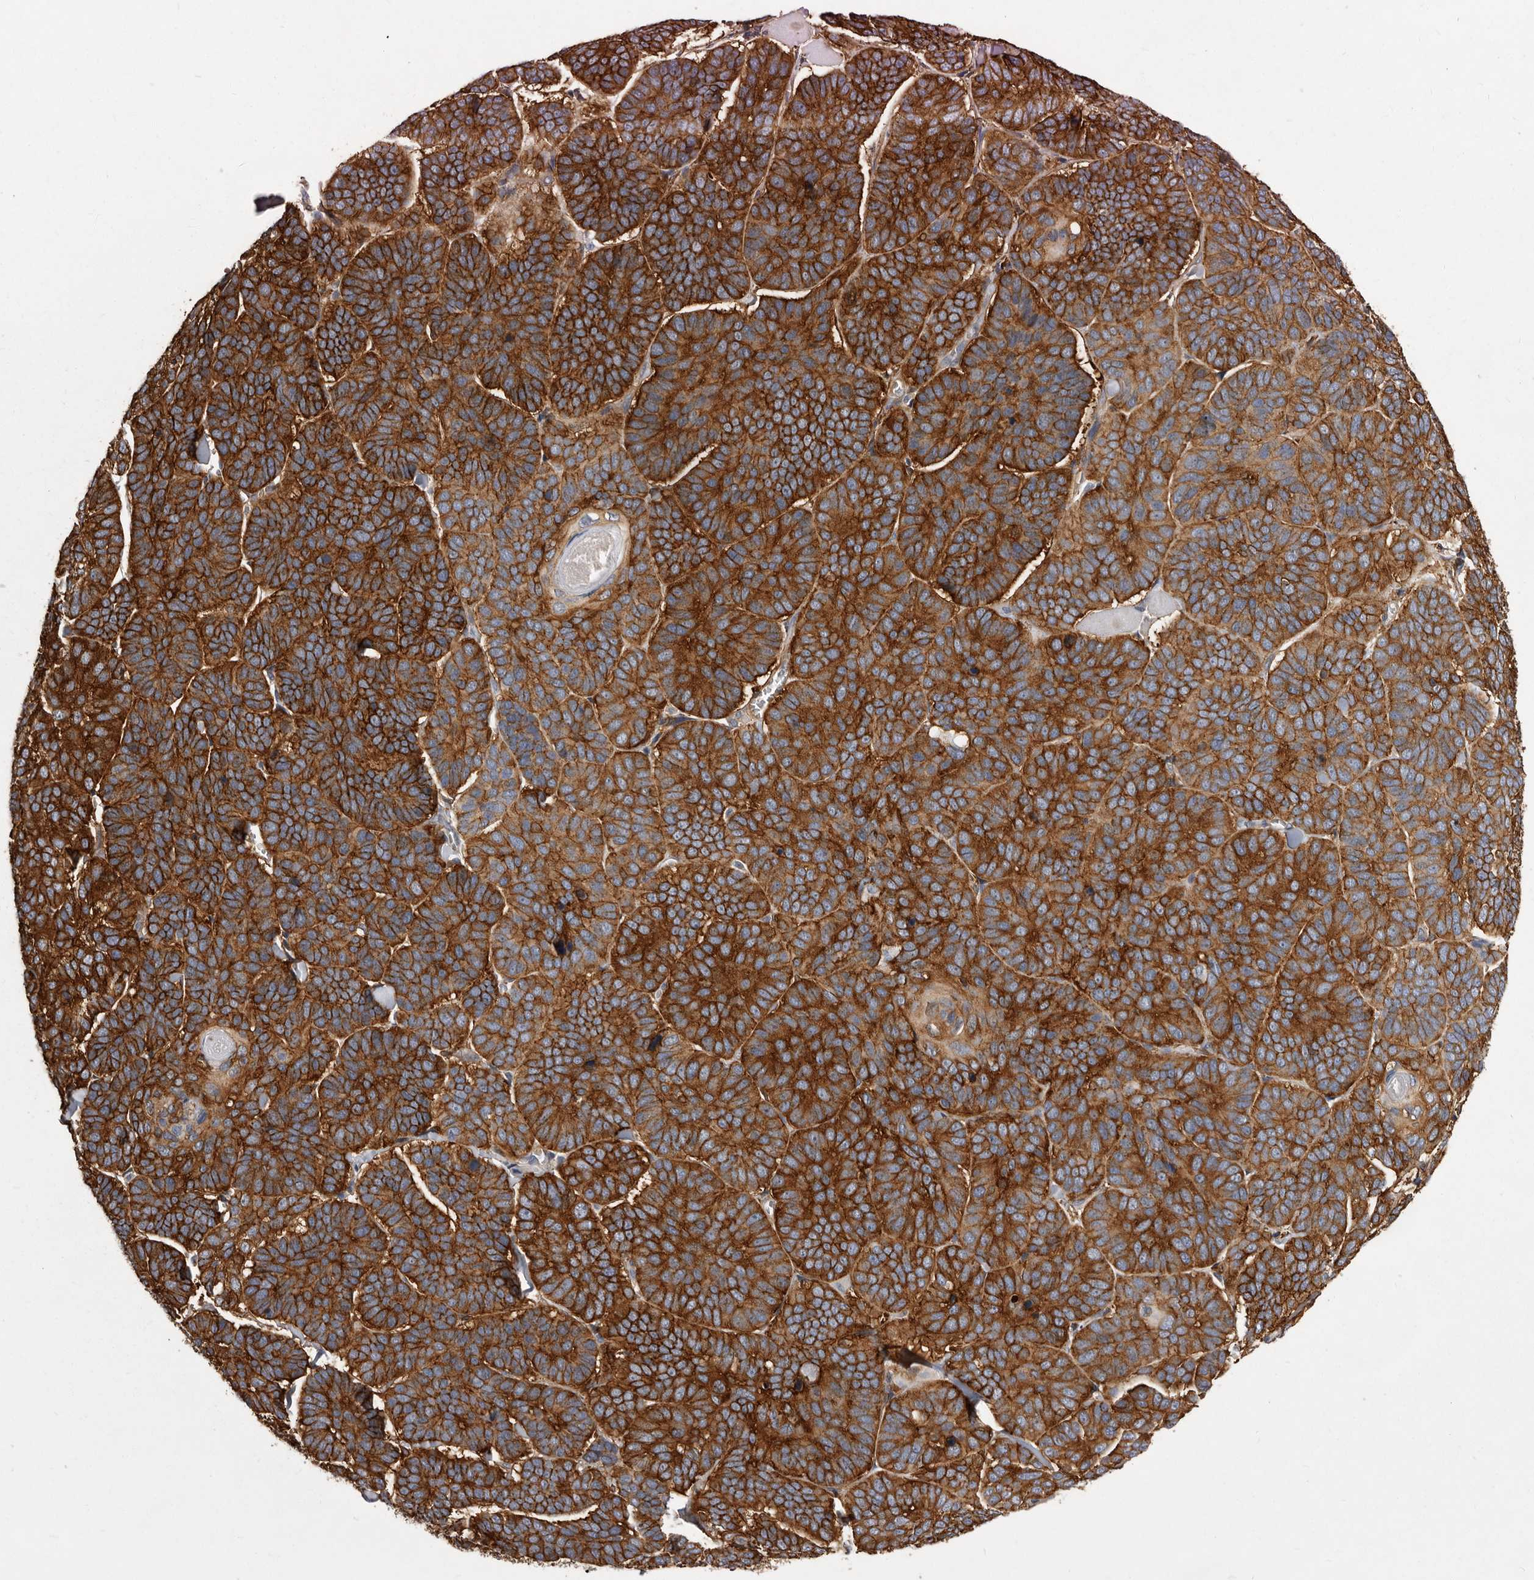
{"staining": {"intensity": "strong", "quantity": ">75%", "location": "cytoplasmic/membranous"}, "tissue": "skin cancer", "cell_type": "Tumor cells", "image_type": "cancer", "snomed": [{"axis": "morphology", "description": "Basal cell carcinoma"}, {"axis": "topography", "description": "Skin"}], "caption": "A high amount of strong cytoplasmic/membranous expression is identified in approximately >75% of tumor cells in skin basal cell carcinoma tissue.", "gene": "ENAH", "patient": {"sex": "male", "age": 62}}